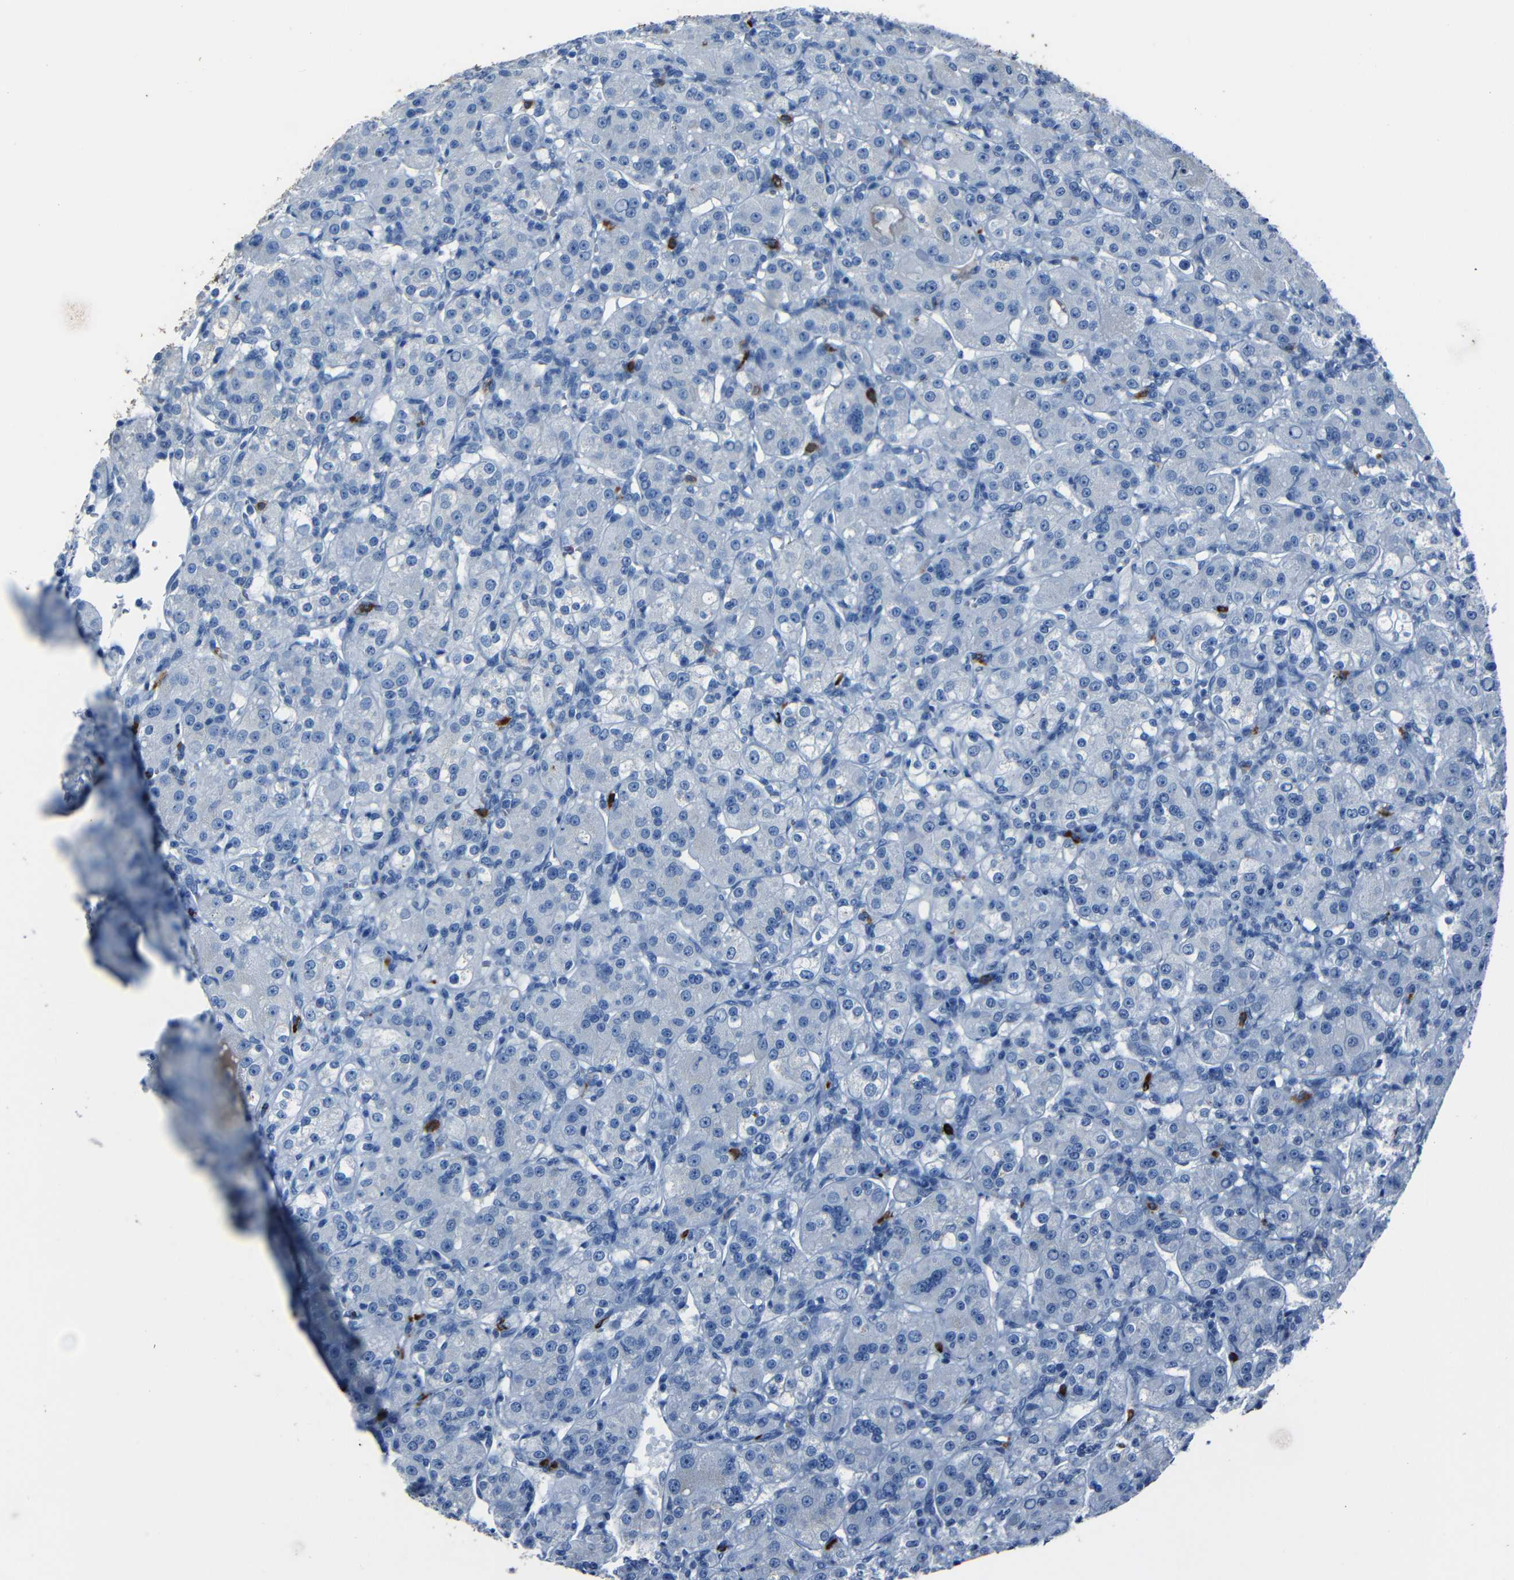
{"staining": {"intensity": "negative", "quantity": "none", "location": "none"}, "tissue": "renal cancer", "cell_type": "Tumor cells", "image_type": "cancer", "snomed": [{"axis": "morphology", "description": "Normal tissue, NOS"}, {"axis": "morphology", "description": "Adenocarcinoma, NOS"}, {"axis": "topography", "description": "Kidney"}], "caption": "Immunohistochemical staining of renal cancer reveals no significant positivity in tumor cells.", "gene": "CLDN11", "patient": {"sex": "male", "age": 61}}